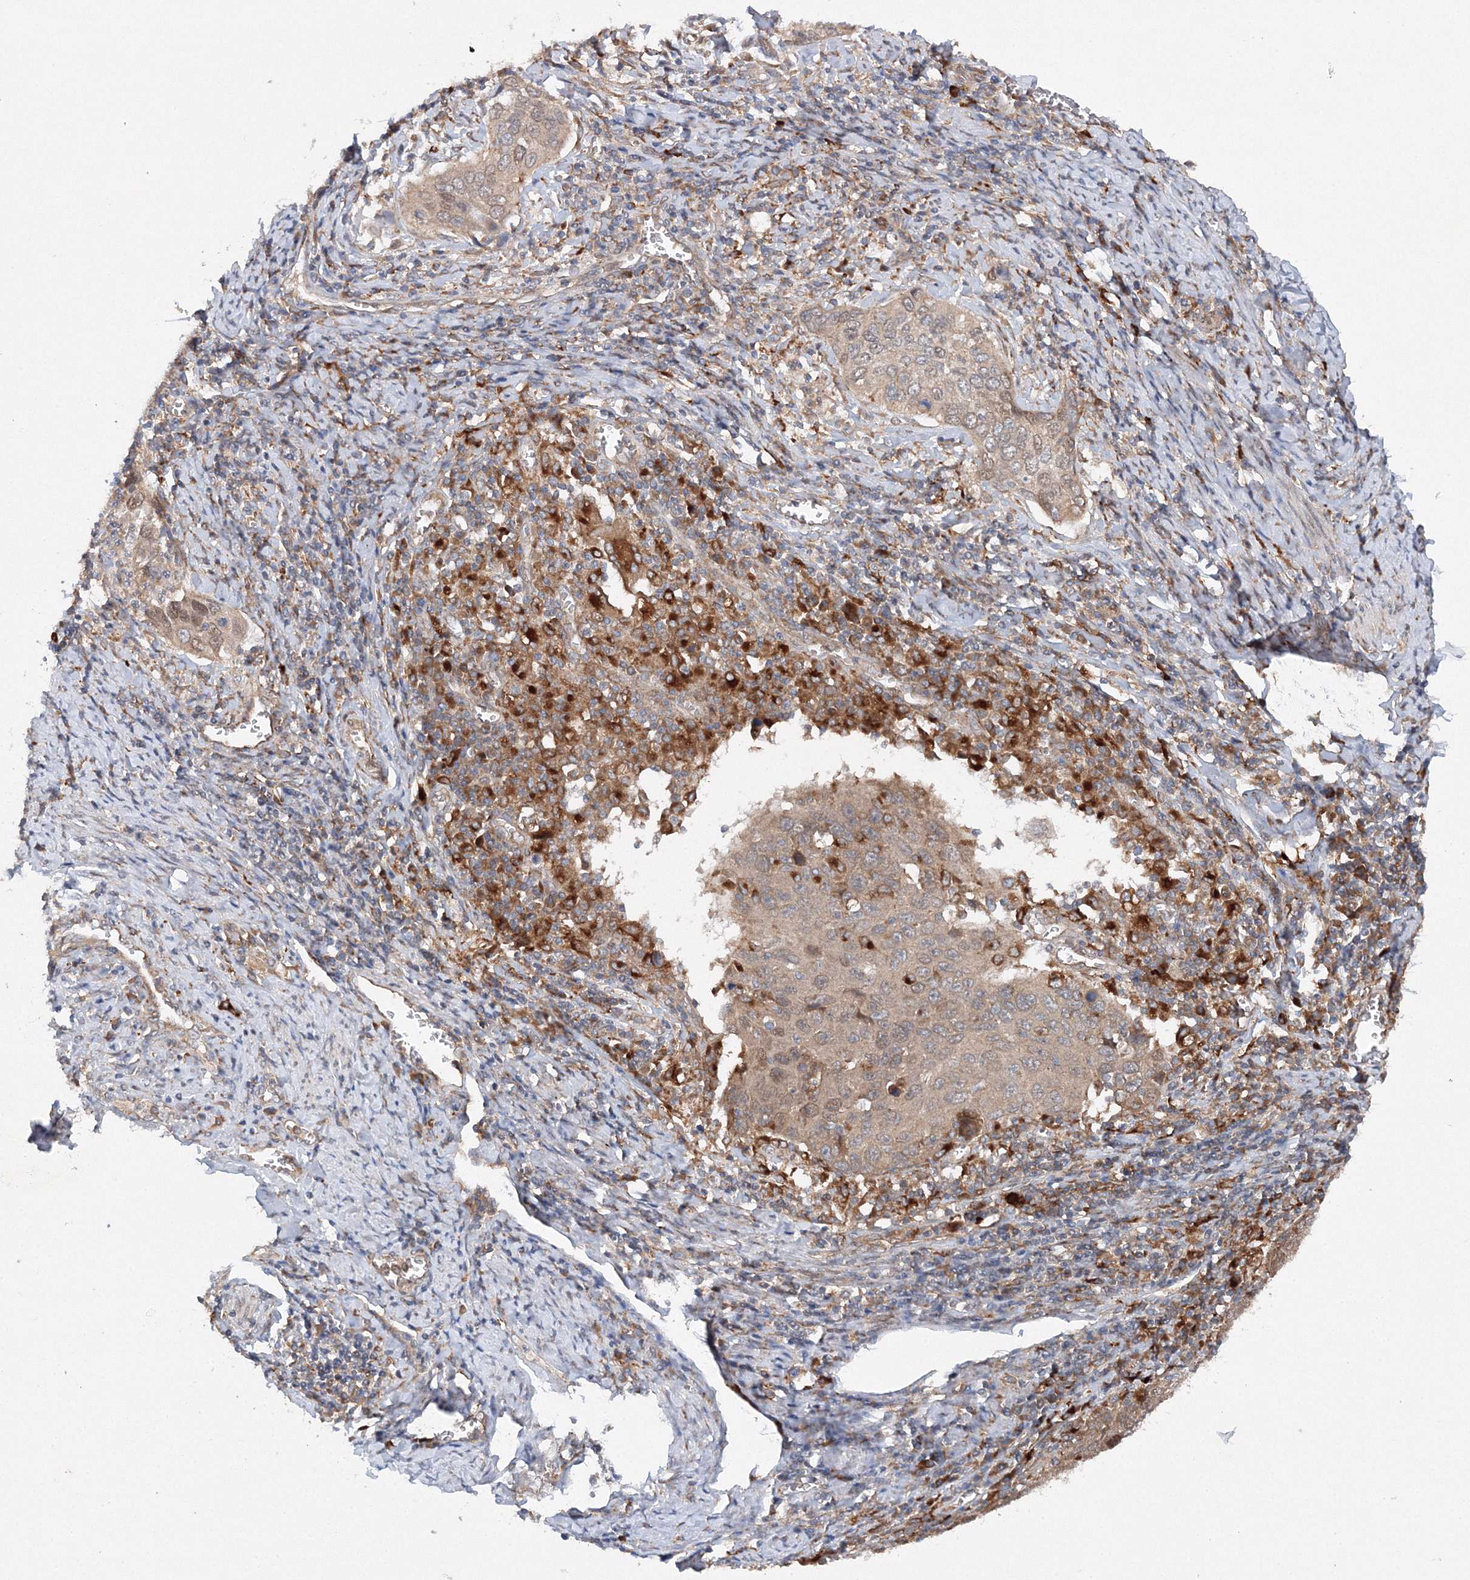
{"staining": {"intensity": "weak", "quantity": "<25%", "location": "cytoplasmic/membranous"}, "tissue": "cervical cancer", "cell_type": "Tumor cells", "image_type": "cancer", "snomed": [{"axis": "morphology", "description": "Squamous cell carcinoma, NOS"}, {"axis": "topography", "description": "Cervix"}], "caption": "Immunohistochemistry micrograph of neoplastic tissue: human cervical cancer (squamous cell carcinoma) stained with DAB shows no significant protein positivity in tumor cells. The staining is performed using DAB (3,3'-diaminobenzidine) brown chromogen with nuclei counter-stained in using hematoxylin.", "gene": "SLC36A1", "patient": {"sex": "female", "age": 53}}